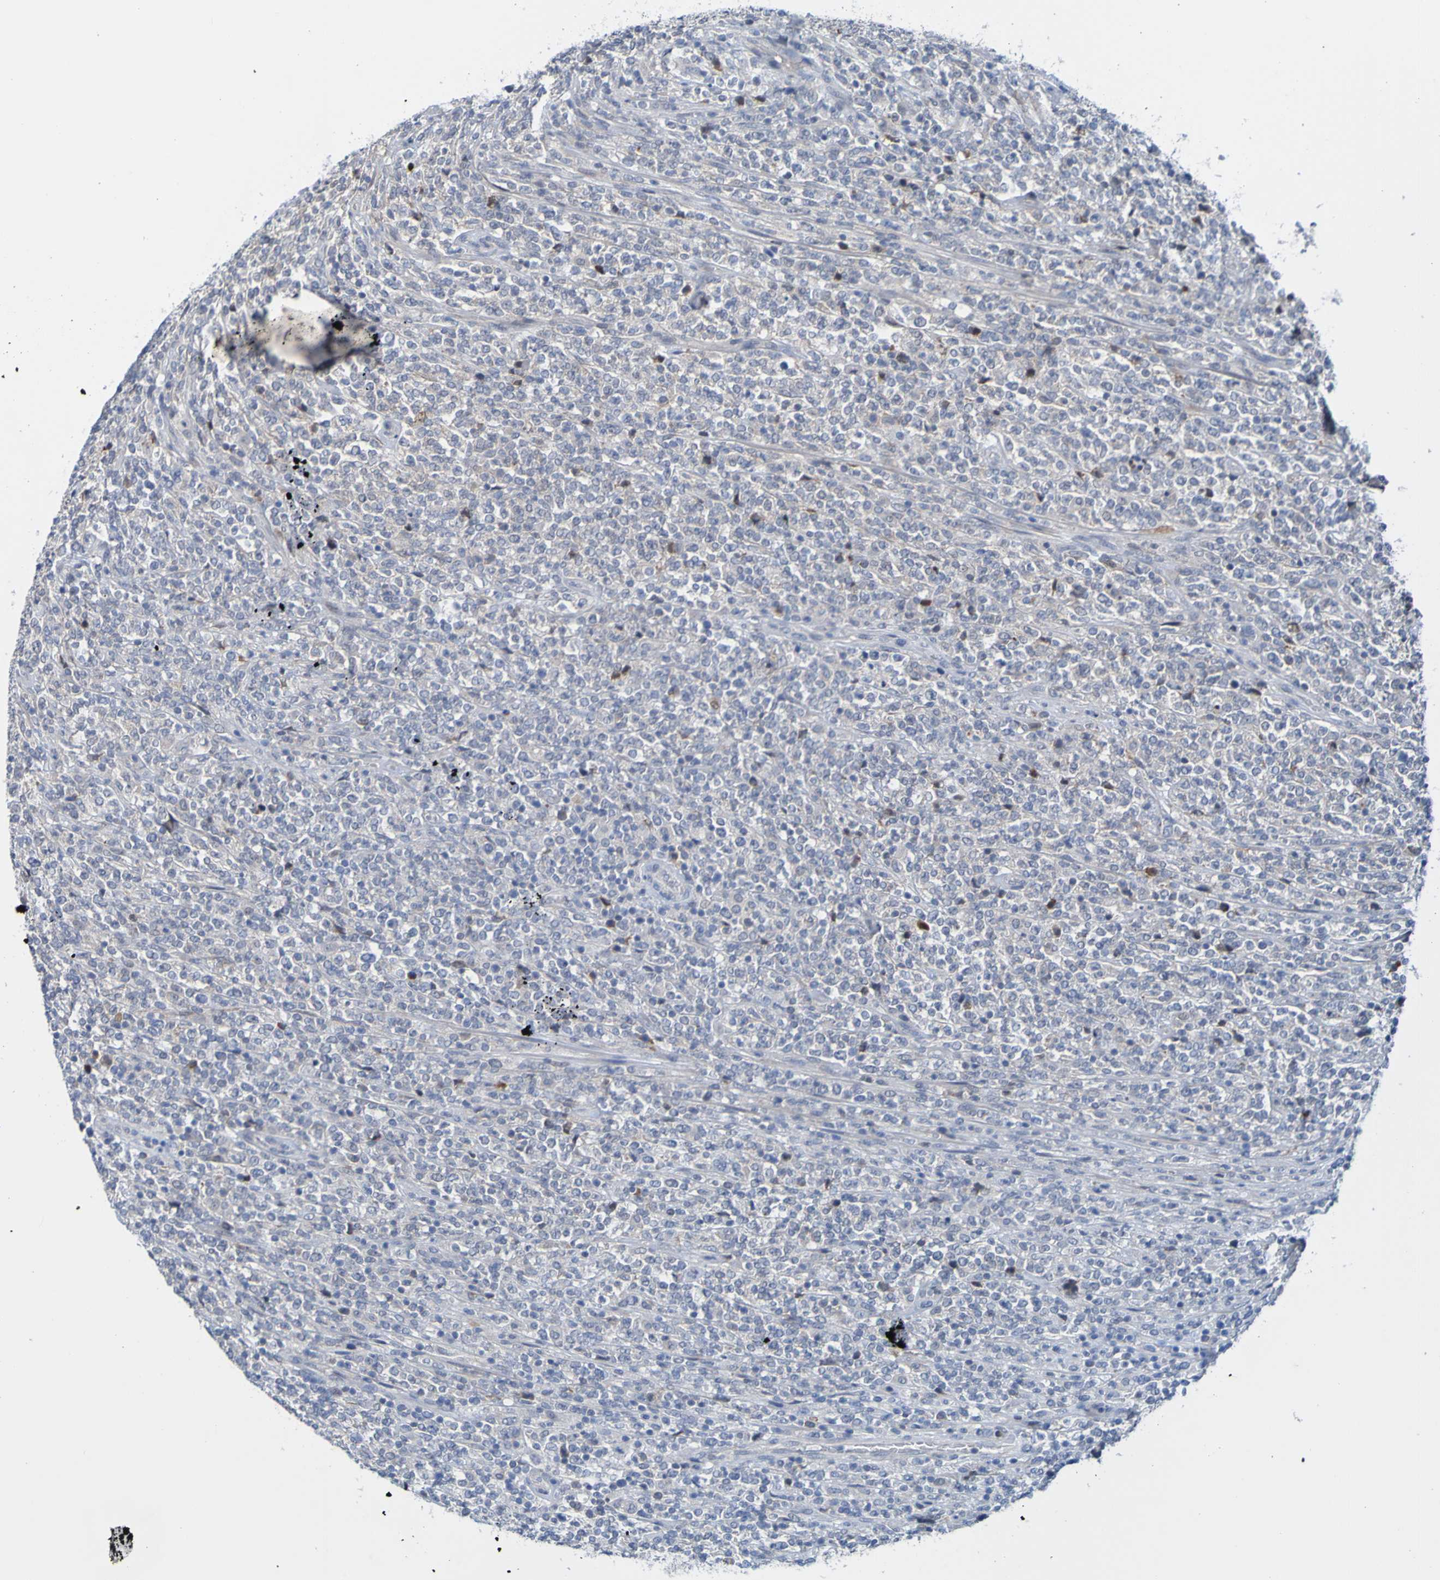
{"staining": {"intensity": "negative", "quantity": "none", "location": "none"}, "tissue": "lymphoma", "cell_type": "Tumor cells", "image_type": "cancer", "snomed": [{"axis": "morphology", "description": "Malignant lymphoma, non-Hodgkin's type, High grade"}, {"axis": "topography", "description": "Soft tissue"}], "caption": "The immunohistochemistry (IHC) micrograph has no significant staining in tumor cells of lymphoma tissue.", "gene": "ACMSD", "patient": {"sex": "male", "age": 18}}